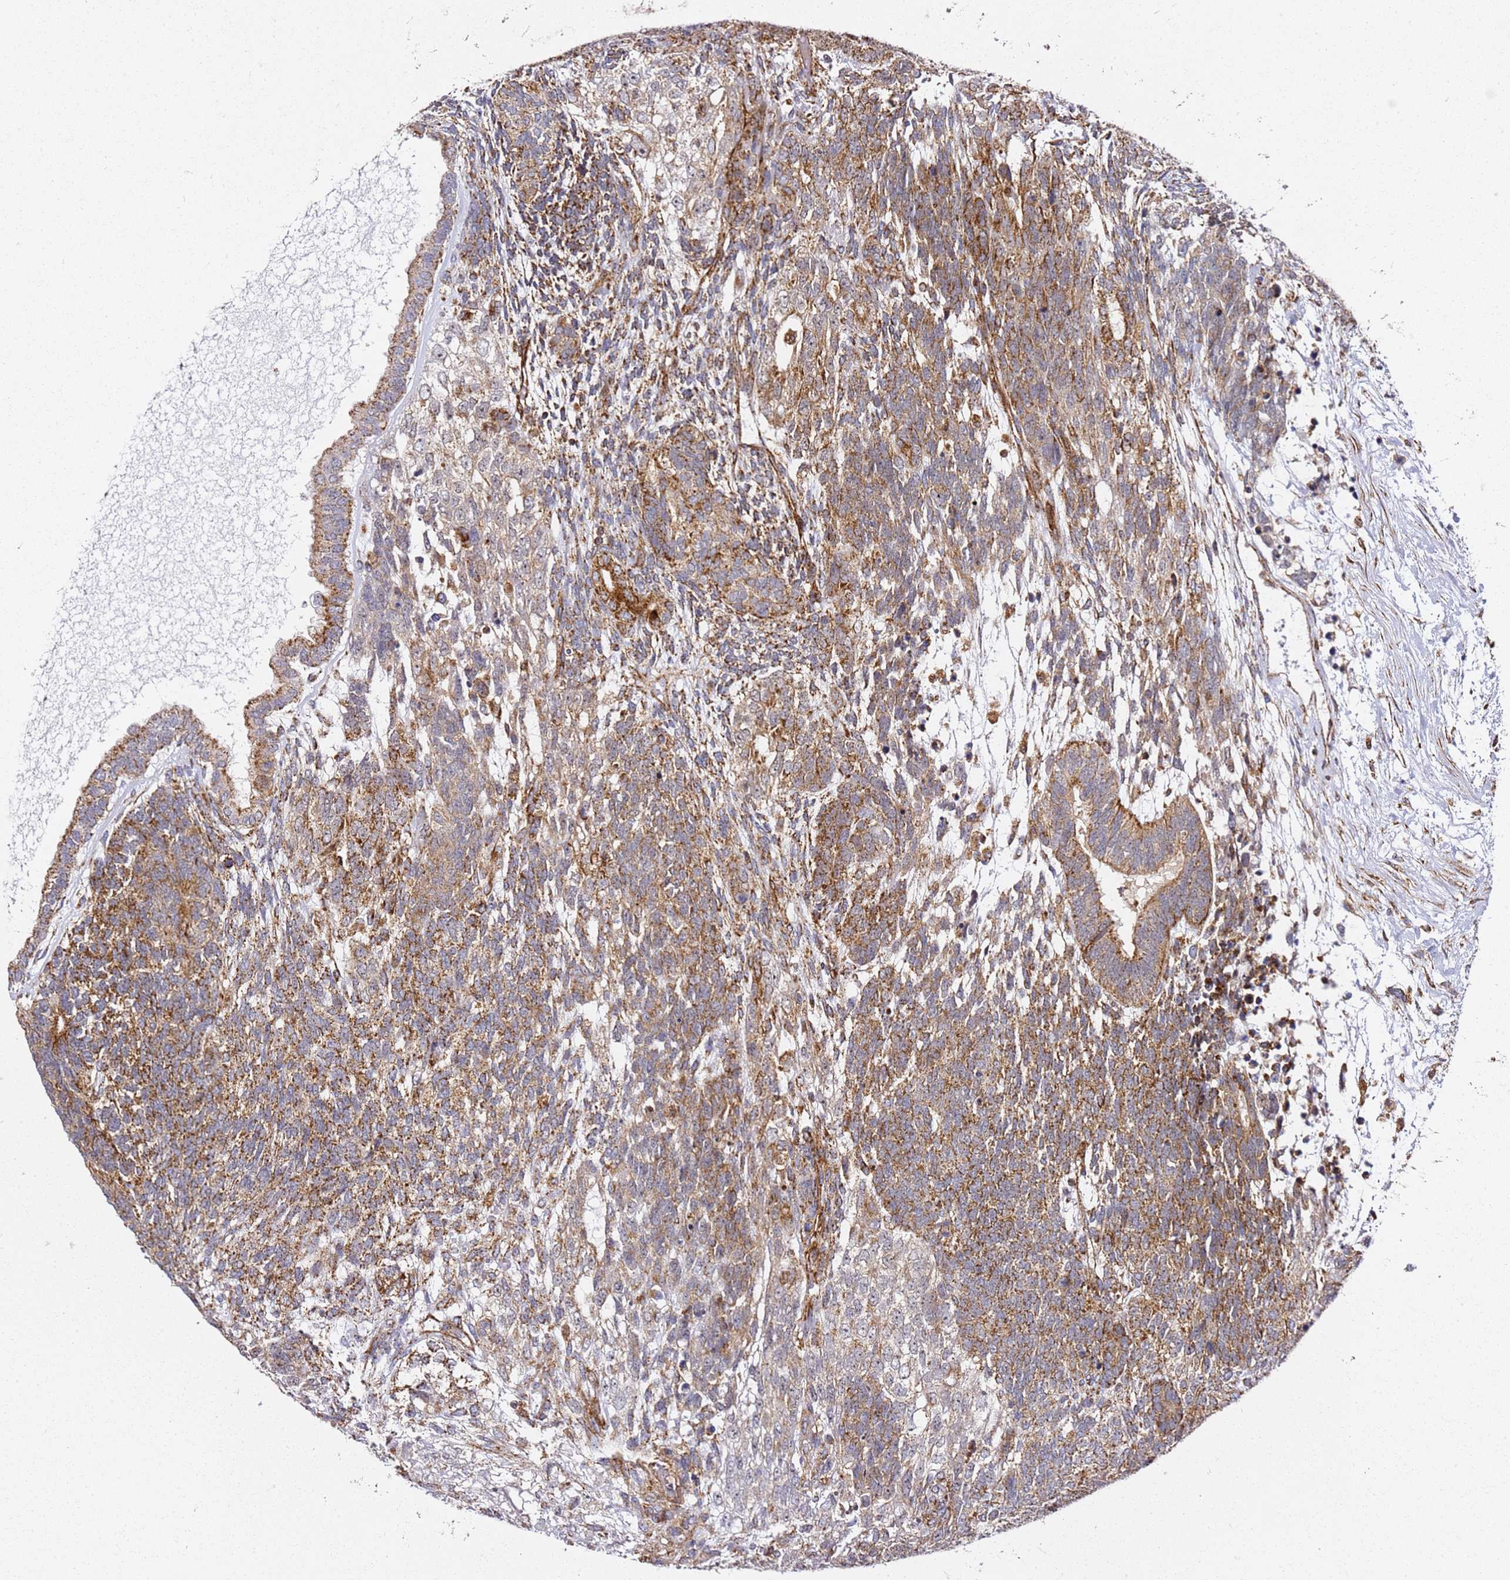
{"staining": {"intensity": "moderate", "quantity": ">75%", "location": "cytoplasmic/membranous"}, "tissue": "testis cancer", "cell_type": "Tumor cells", "image_type": "cancer", "snomed": [{"axis": "morphology", "description": "Carcinoma, Embryonal, NOS"}, {"axis": "topography", "description": "Testis"}], "caption": "Testis embryonal carcinoma stained with DAB (3,3'-diaminobenzidine) IHC shows medium levels of moderate cytoplasmic/membranous staining in approximately >75% of tumor cells.", "gene": "NDUFA3", "patient": {"sex": "male", "age": 23}}